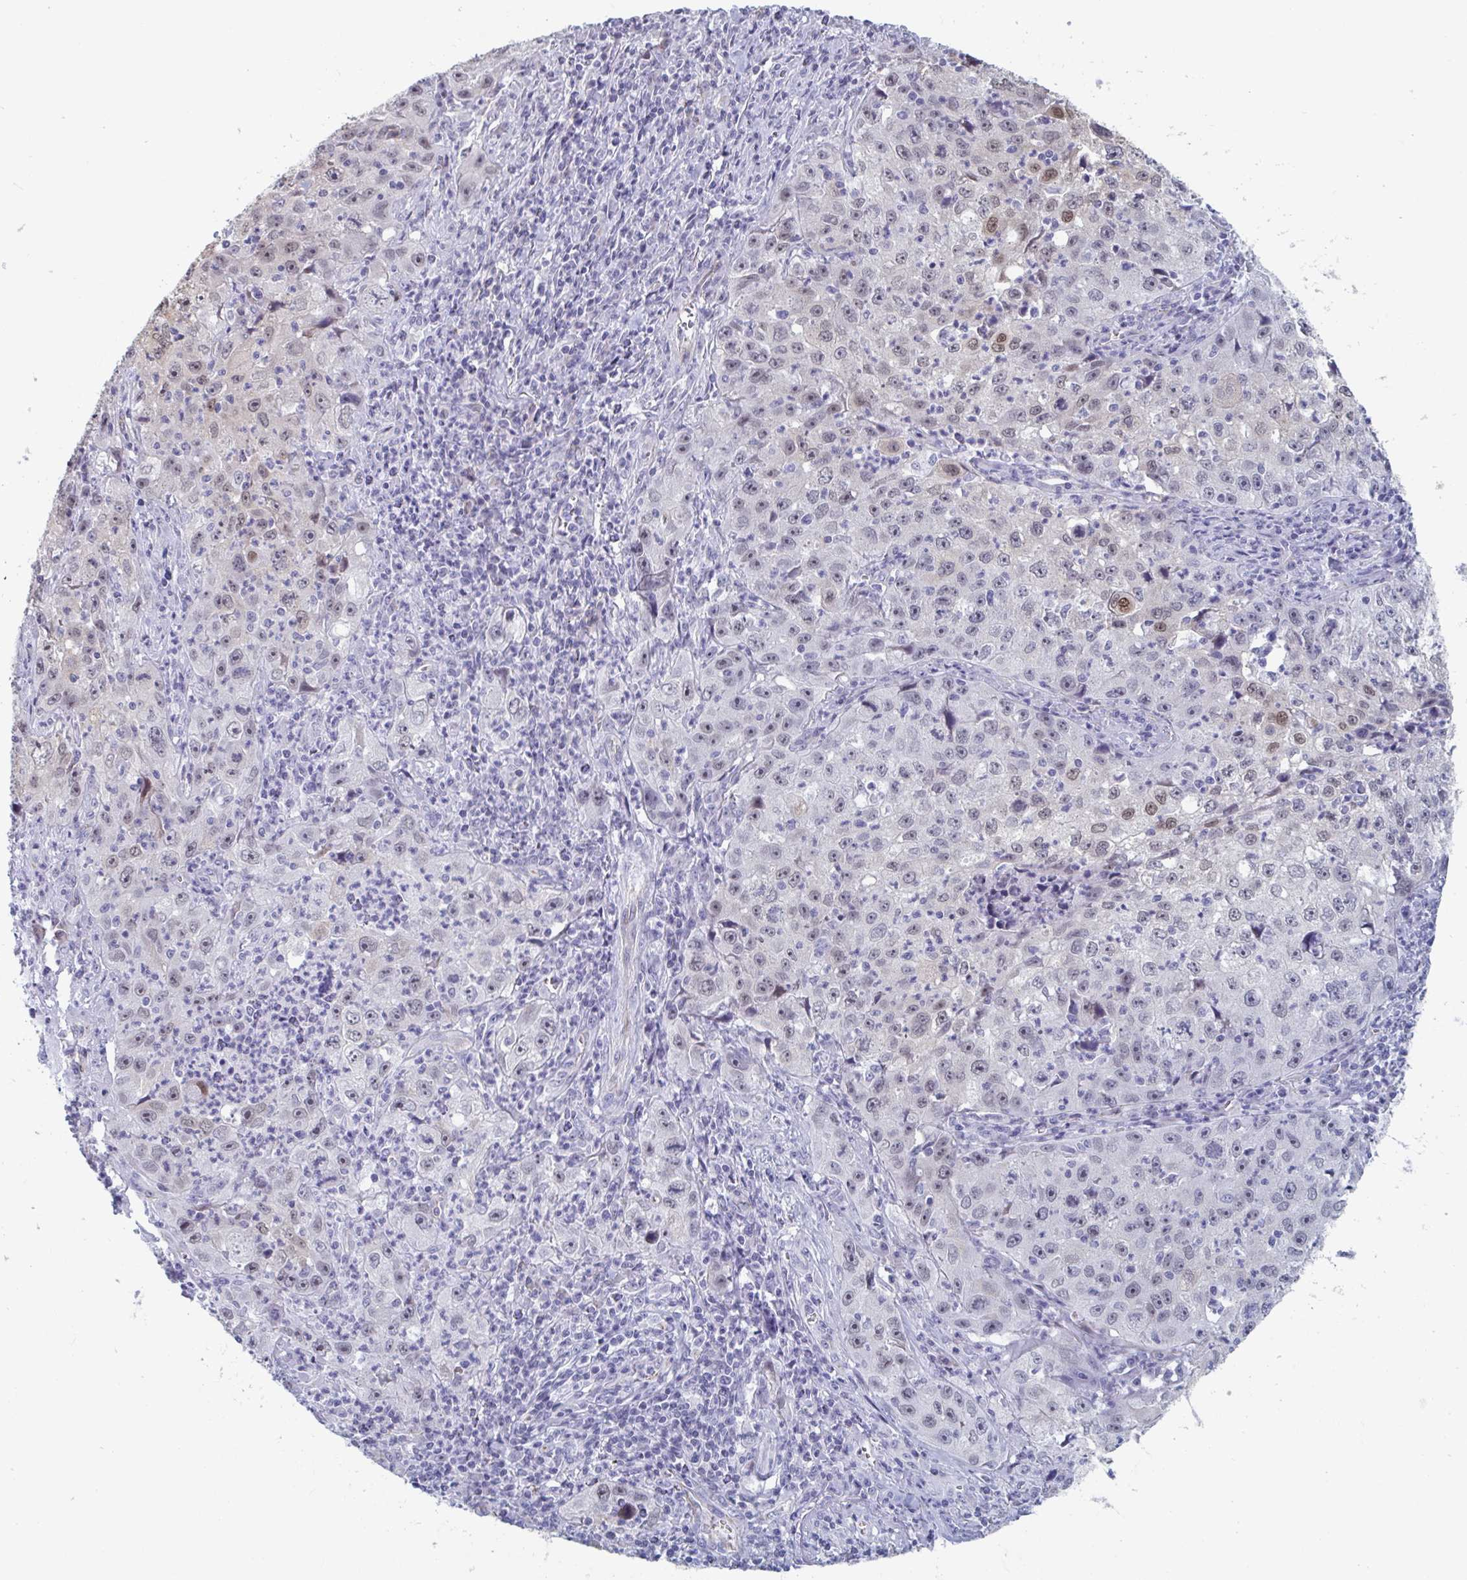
{"staining": {"intensity": "weak", "quantity": "<25%", "location": "nuclear"}, "tissue": "lung cancer", "cell_type": "Tumor cells", "image_type": "cancer", "snomed": [{"axis": "morphology", "description": "Squamous cell carcinoma, NOS"}, {"axis": "topography", "description": "Lung"}], "caption": "The immunohistochemistry micrograph has no significant staining in tumor cells of lung cancer tissue. (DAB (3,3'-diaminobenzidine) IHC with hematoxylin counter stain).", "gene": "FOXA1", "patient": {"sex": "male", "age": 71}}